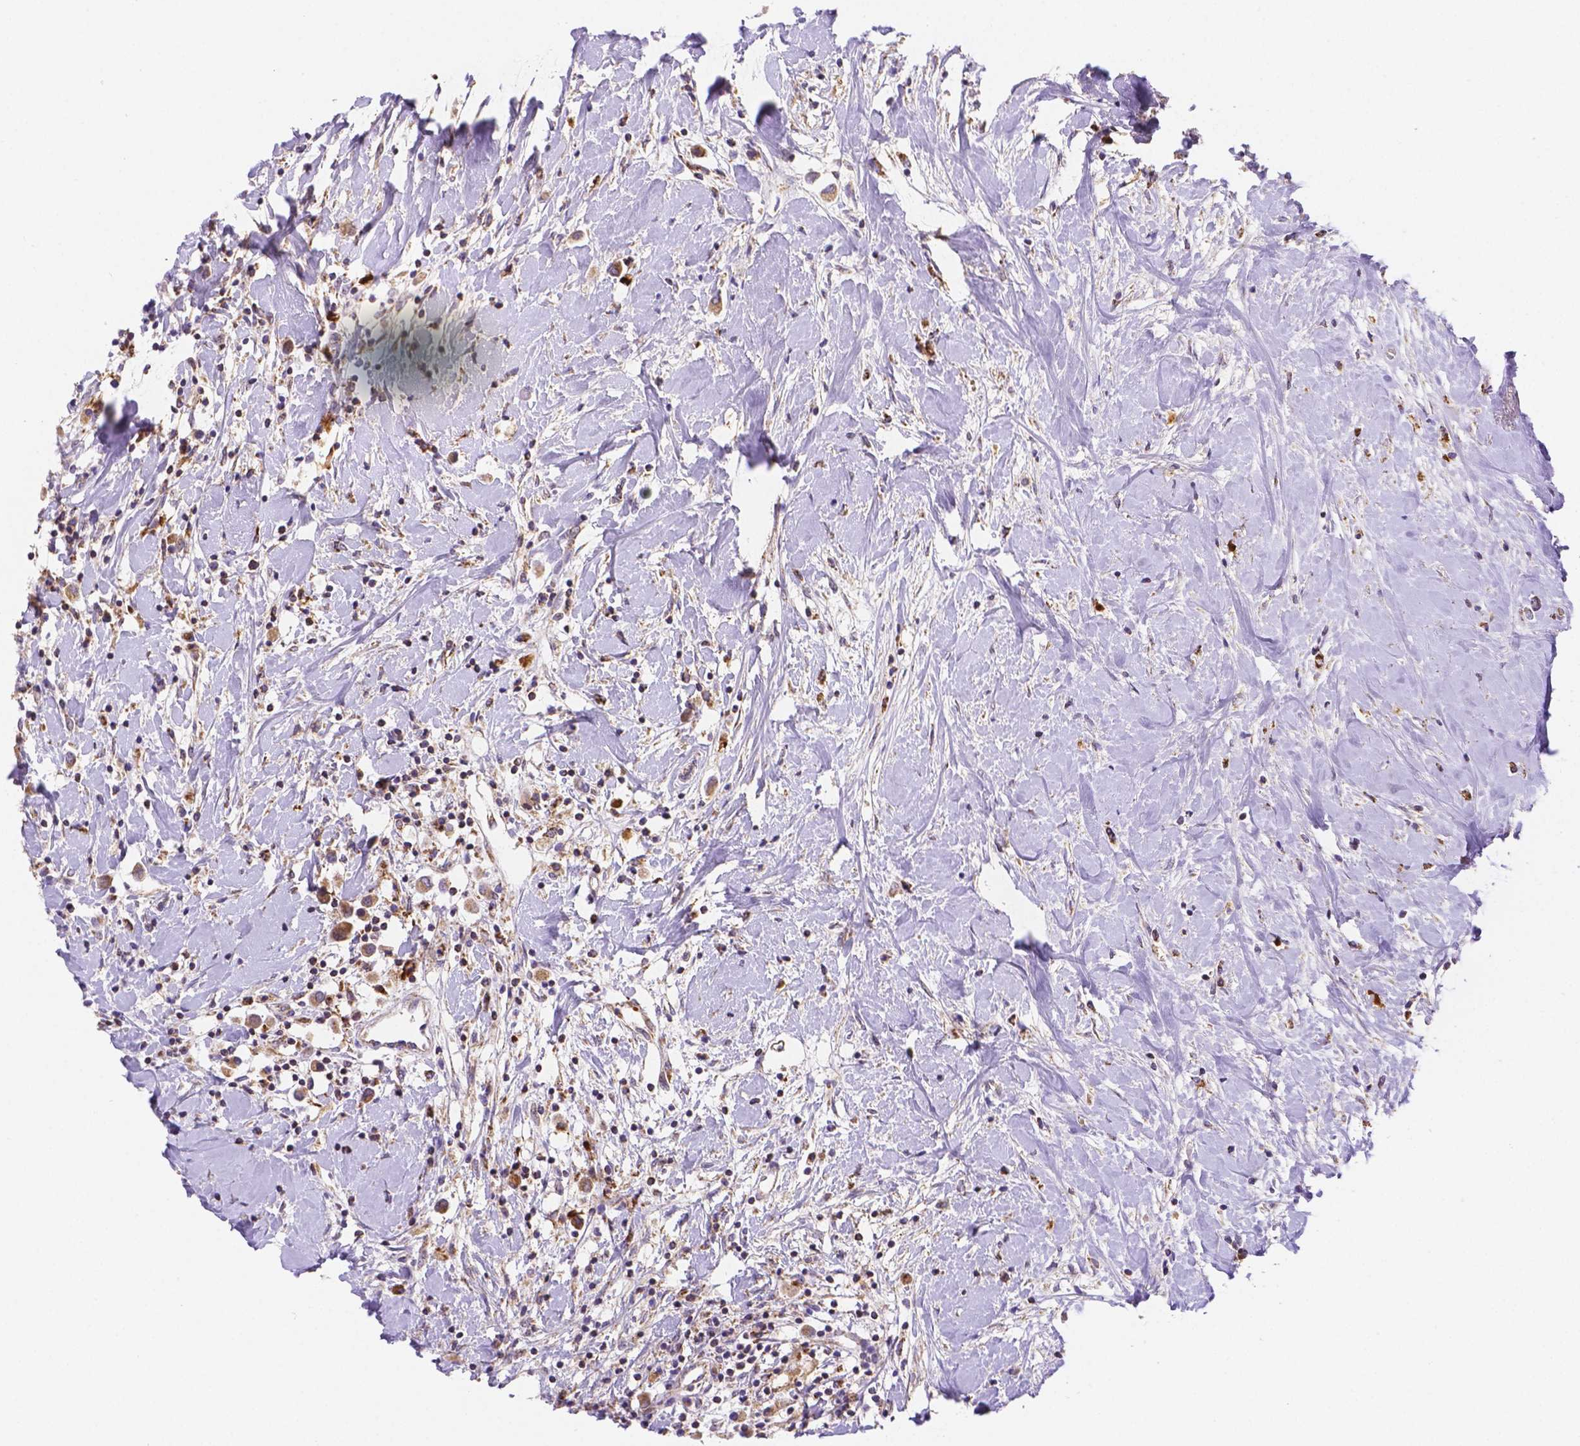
{"staining": {"intensity": "moderate", "quantity": ">75%", "location": "cytoplasmic/membranous"}, "tissue": "breast cancer", "cell_type": "Tumor cells", "image_type": "cancer", "snomed": [{"axis": "morphology", "description": "Duct carcinoma"}, {"axis": "topography", "description": "Breast"}], "caption": "Moderate cytoplasmic/membranous protein positivity is identified in about >75% of tumor cells in breast cancer.", "gene": "CYYR1", "patient": {"sex": "female", "age": 61}}